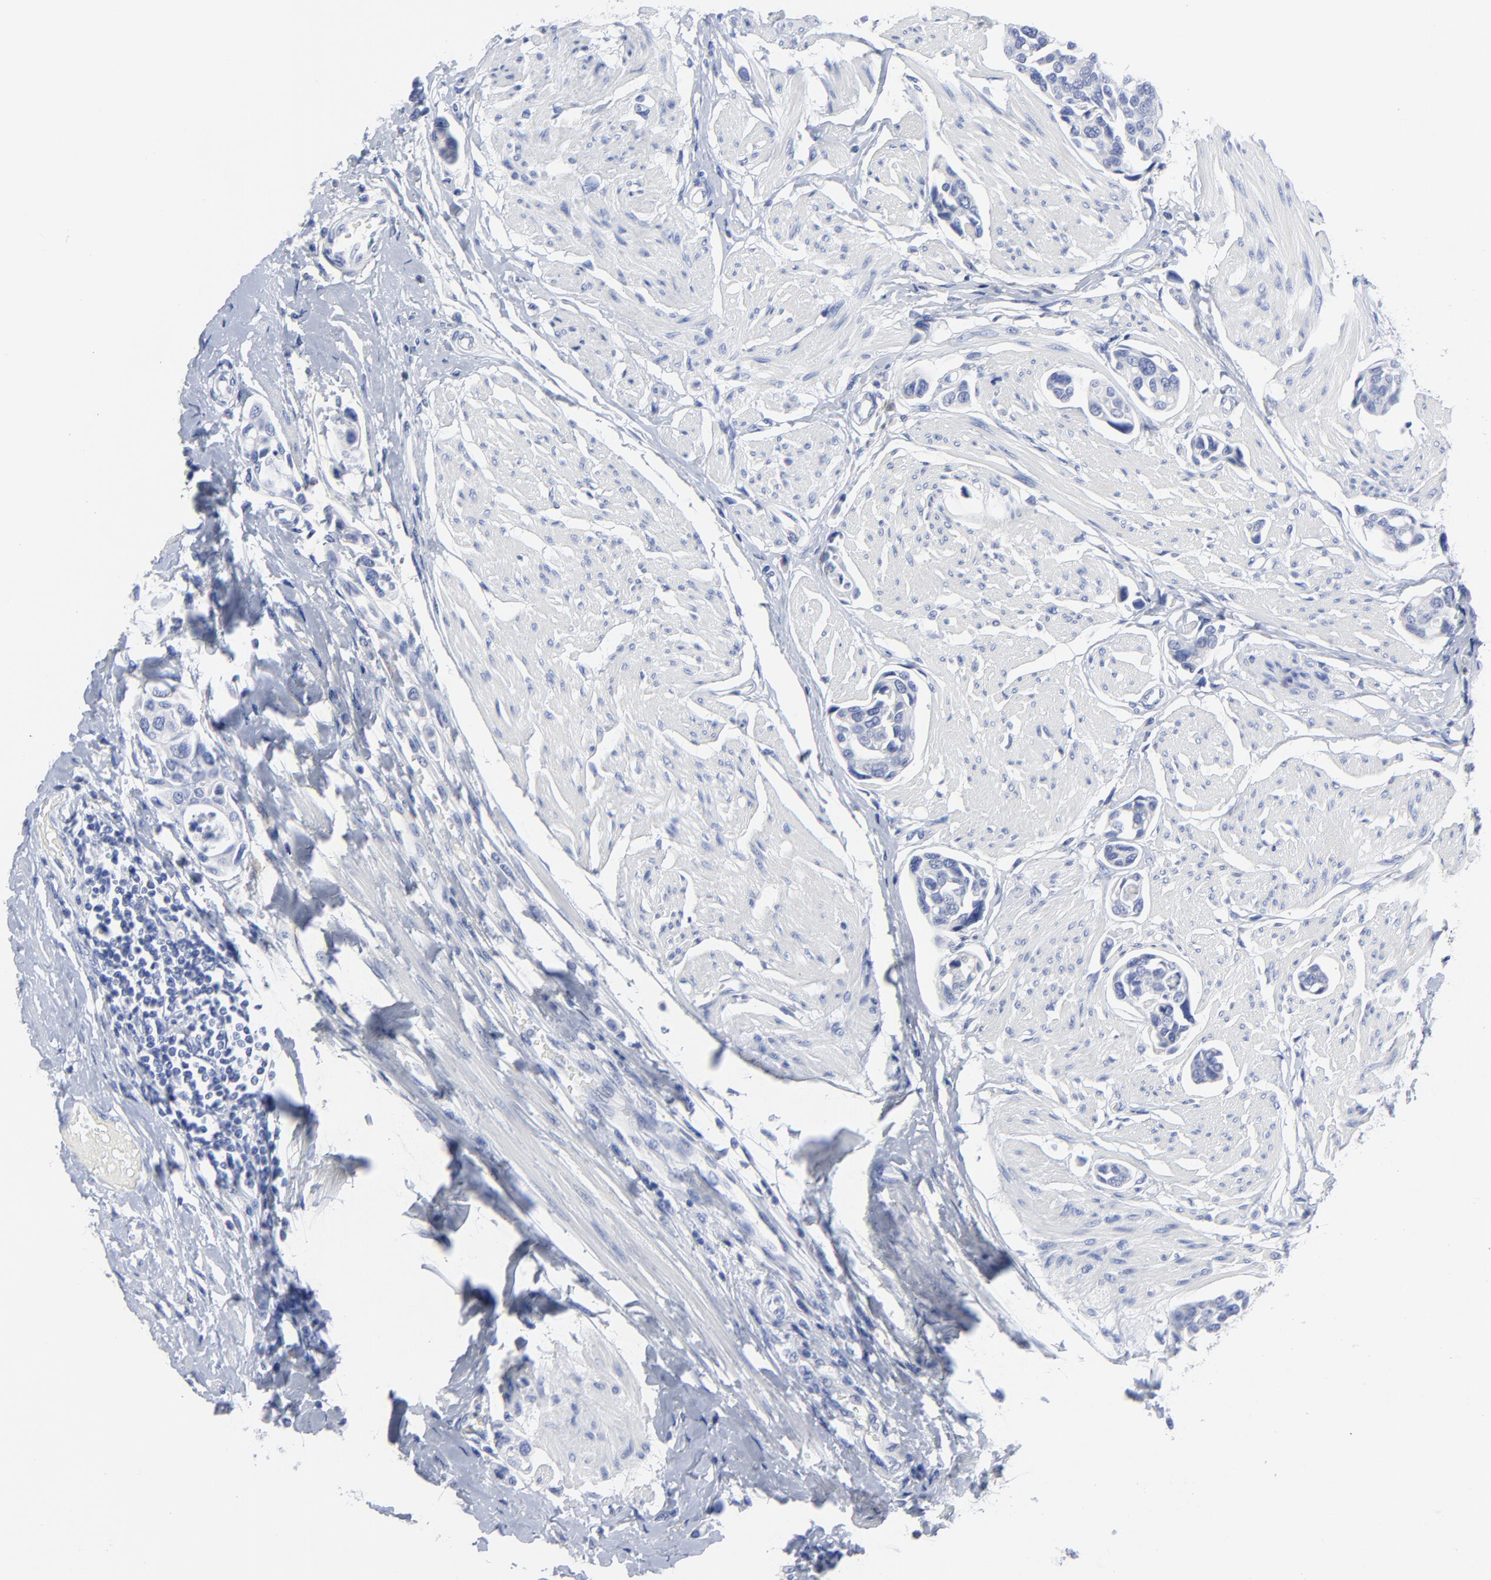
{"staining": {"intensity": "negative", "quantity": "none", "location": "none"}, "tissue": "urothelial cancer", "cell_type": "Tumor cells", "image_type": "cancer", "snomed": [{"axis": "morphology", "description": "Urothelial carcinoma, High grade"}, {"axis": "topography", "description": "Urinary bladder"}], "caption": "The image reveals no staining of tumor cells in urothelial carcinoma (high-grade).", "gene": "STAT2", "patient": {"sex": "male", "age": 78}}